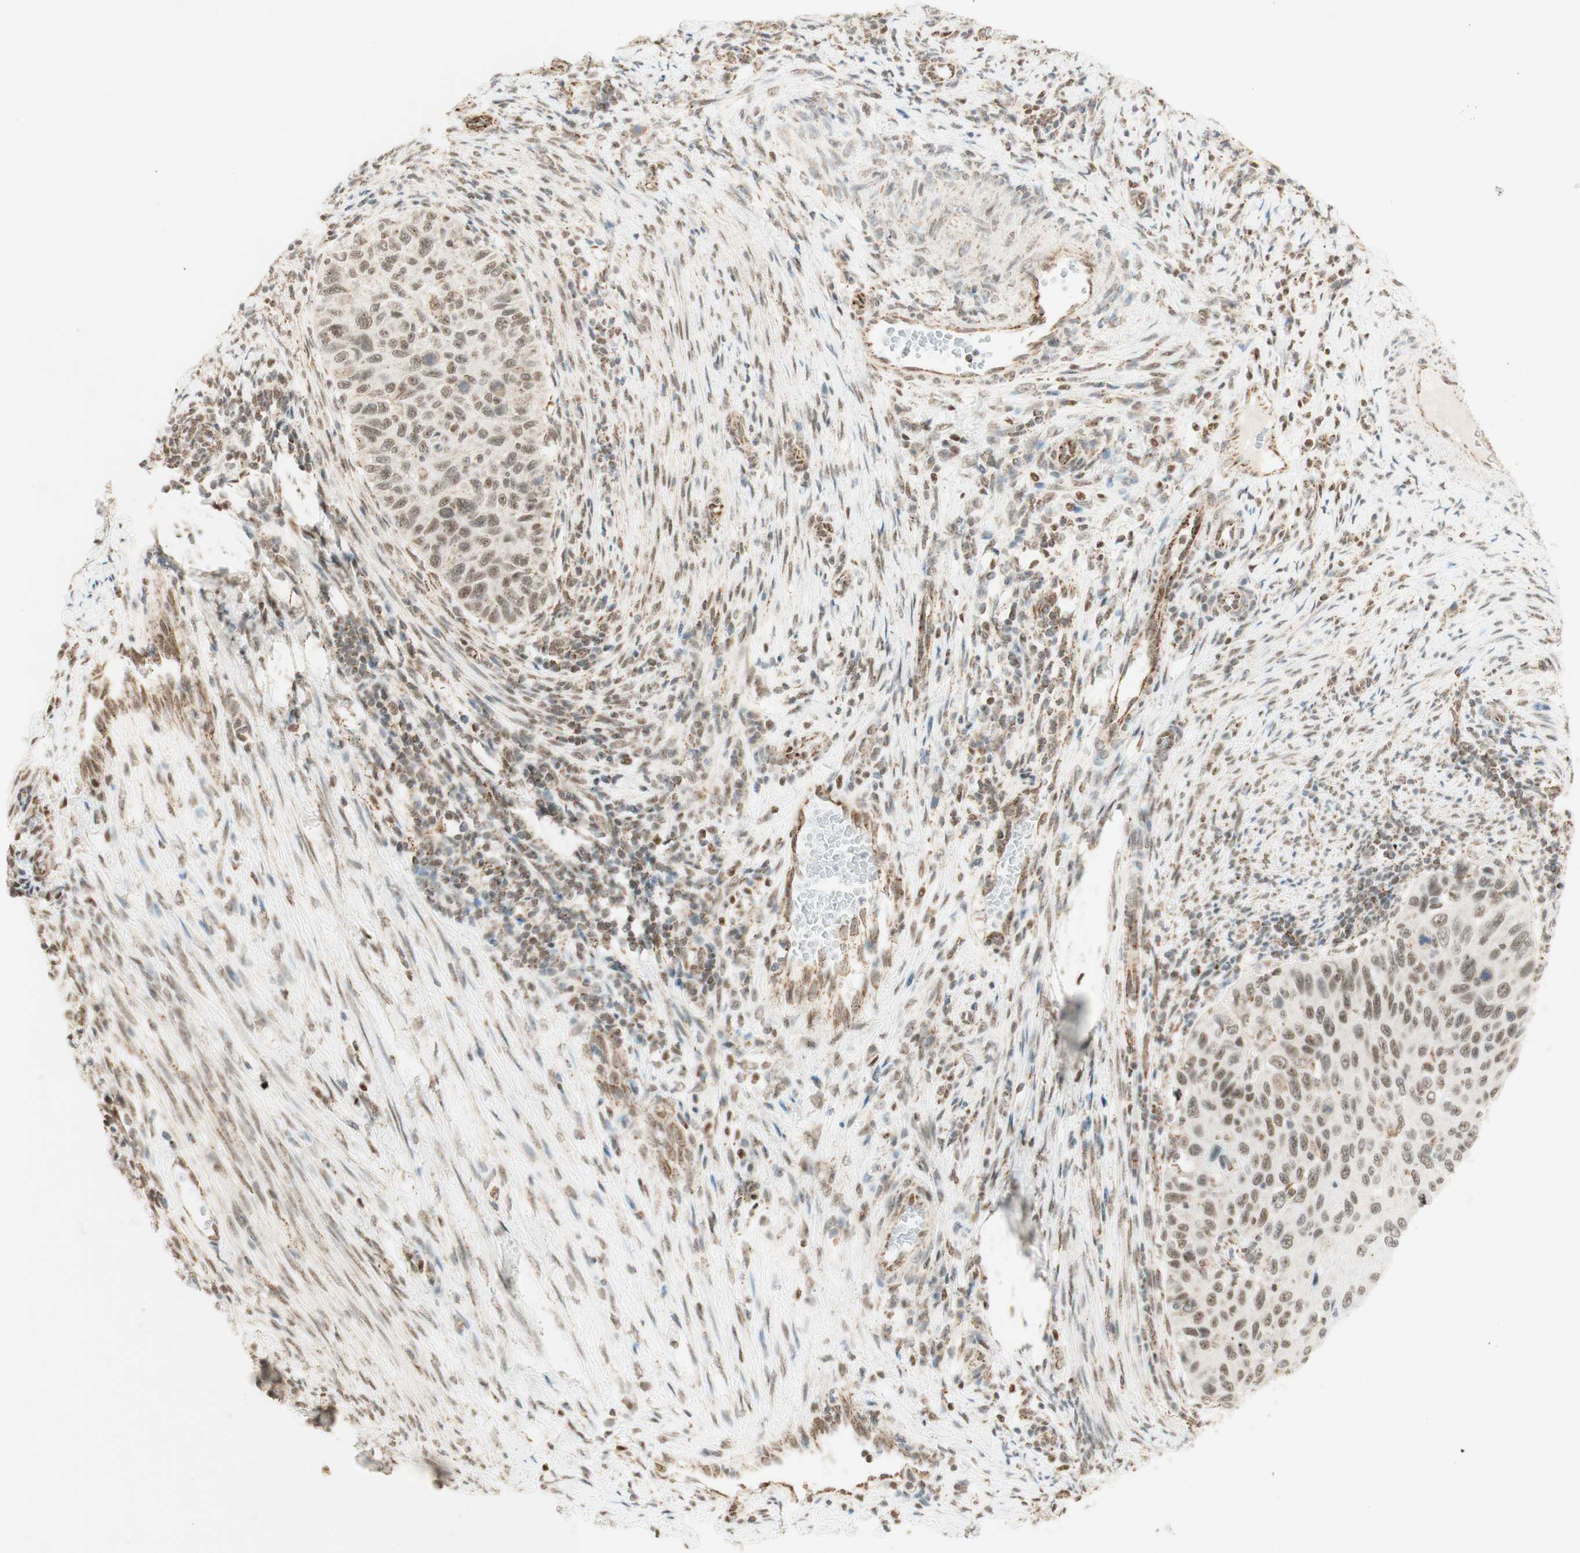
{"staining": {"intensity": "weak", "quantity": ">75%", "location": "nuclear"}, "tissue": "cervical cancer", "cell_type": "Tumor cells", "image_type": "cancer", "snomed": [{"axis": "morphology", "description": "Squamous cell carcinoma, NOS"}, {"axis": "topography", "description": "Cervix"}], "caption": "Immunohistochemical staining of cervical cancer (squamous cell carcinoma) shows weak nuclear protein positivity in about >75% of tumor cells.", "gene": "ZNF782", "patient": {"sex": "female", "age": 70}}